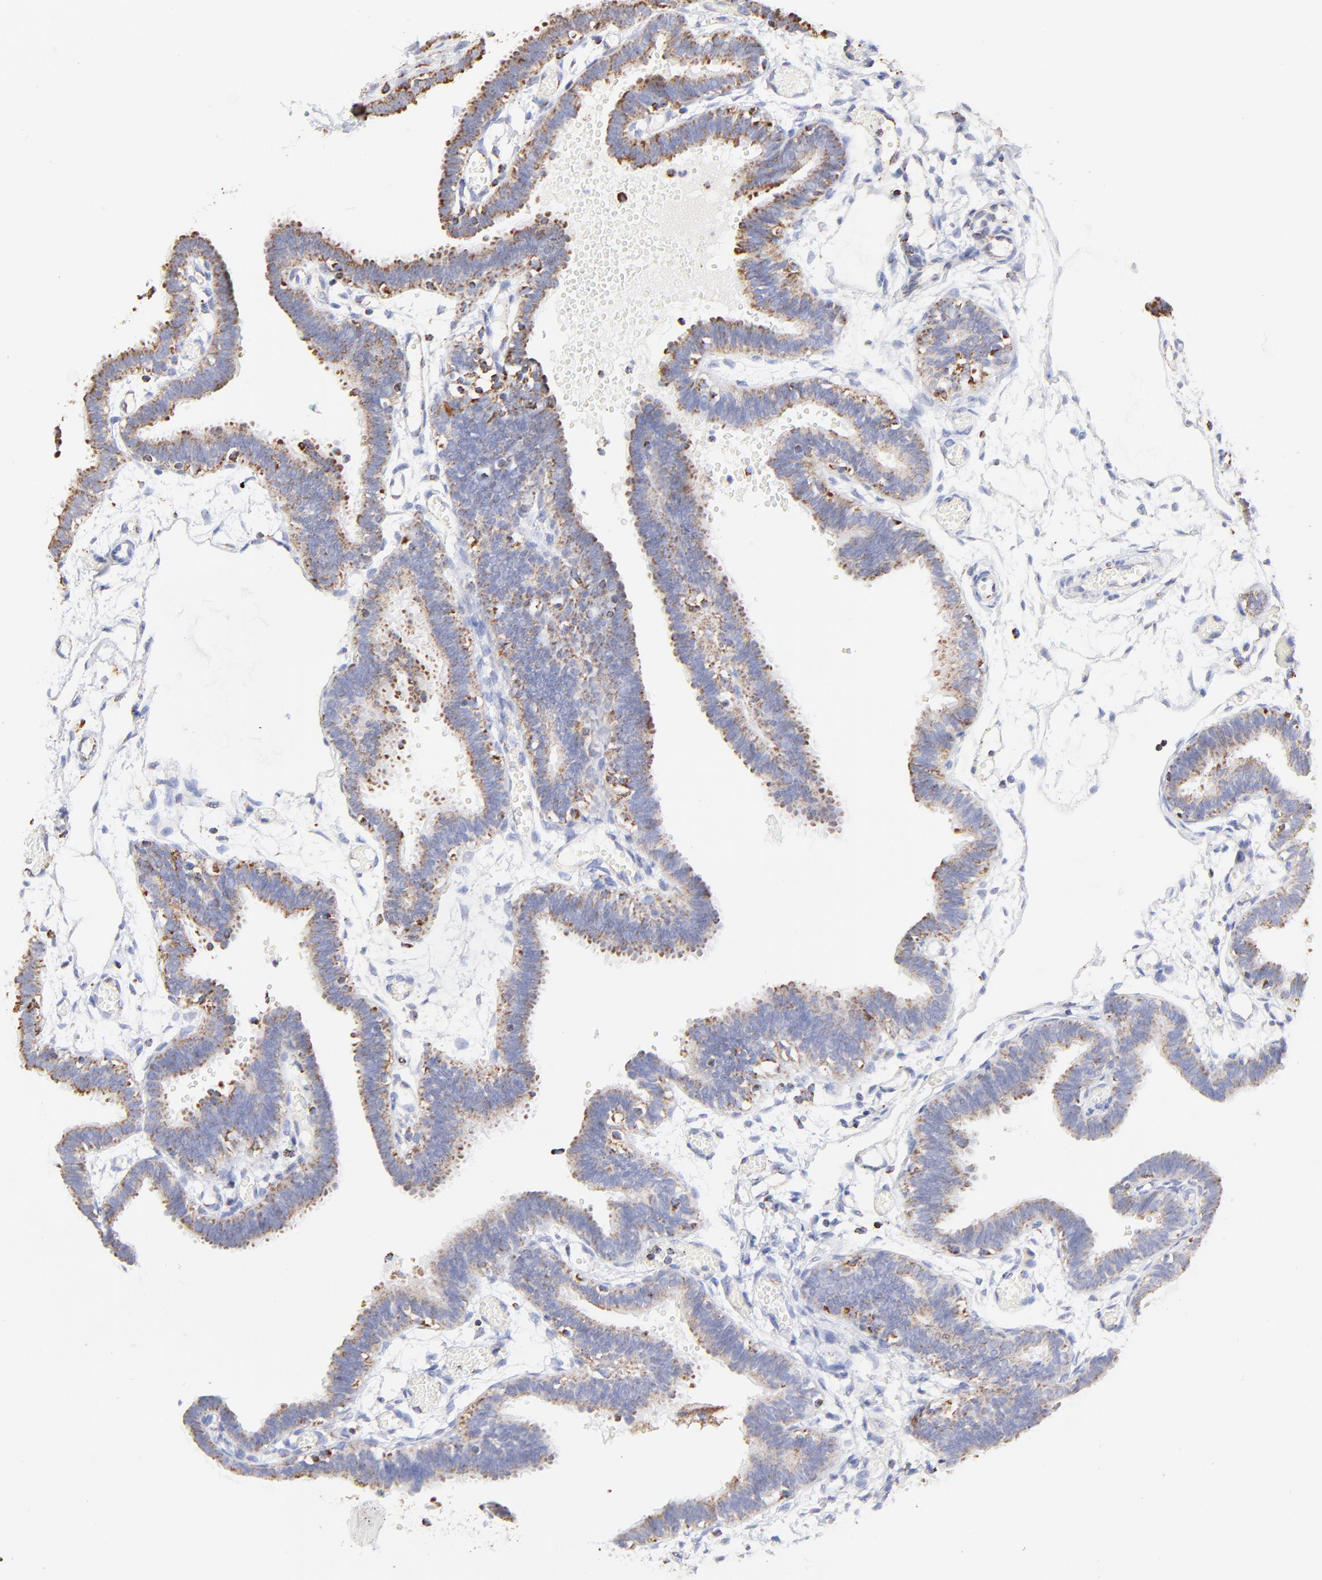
{"staining": {"intensity": "moderate", "quantity": ">75%", "location": "cytoplasmic/membranous"}, "tissue": "fallopian tube", "cell_type": "Glandular cells", "image_type": "normal", "snomed": [{"axis": "morphology", "description": "Normal tissue, NOS"}, {"axis": "topography", "description": "Fallopian tube"}], "caption": "IHC histopathology image of benign human fallopian tube stained for a protein (brown), which shows medium levels of moderate cytoplasmic/membranous positivity in approximately >75% of glandular cells.", "gene": "COX4I1", "patient": {"sex": "female", "age": 29}}